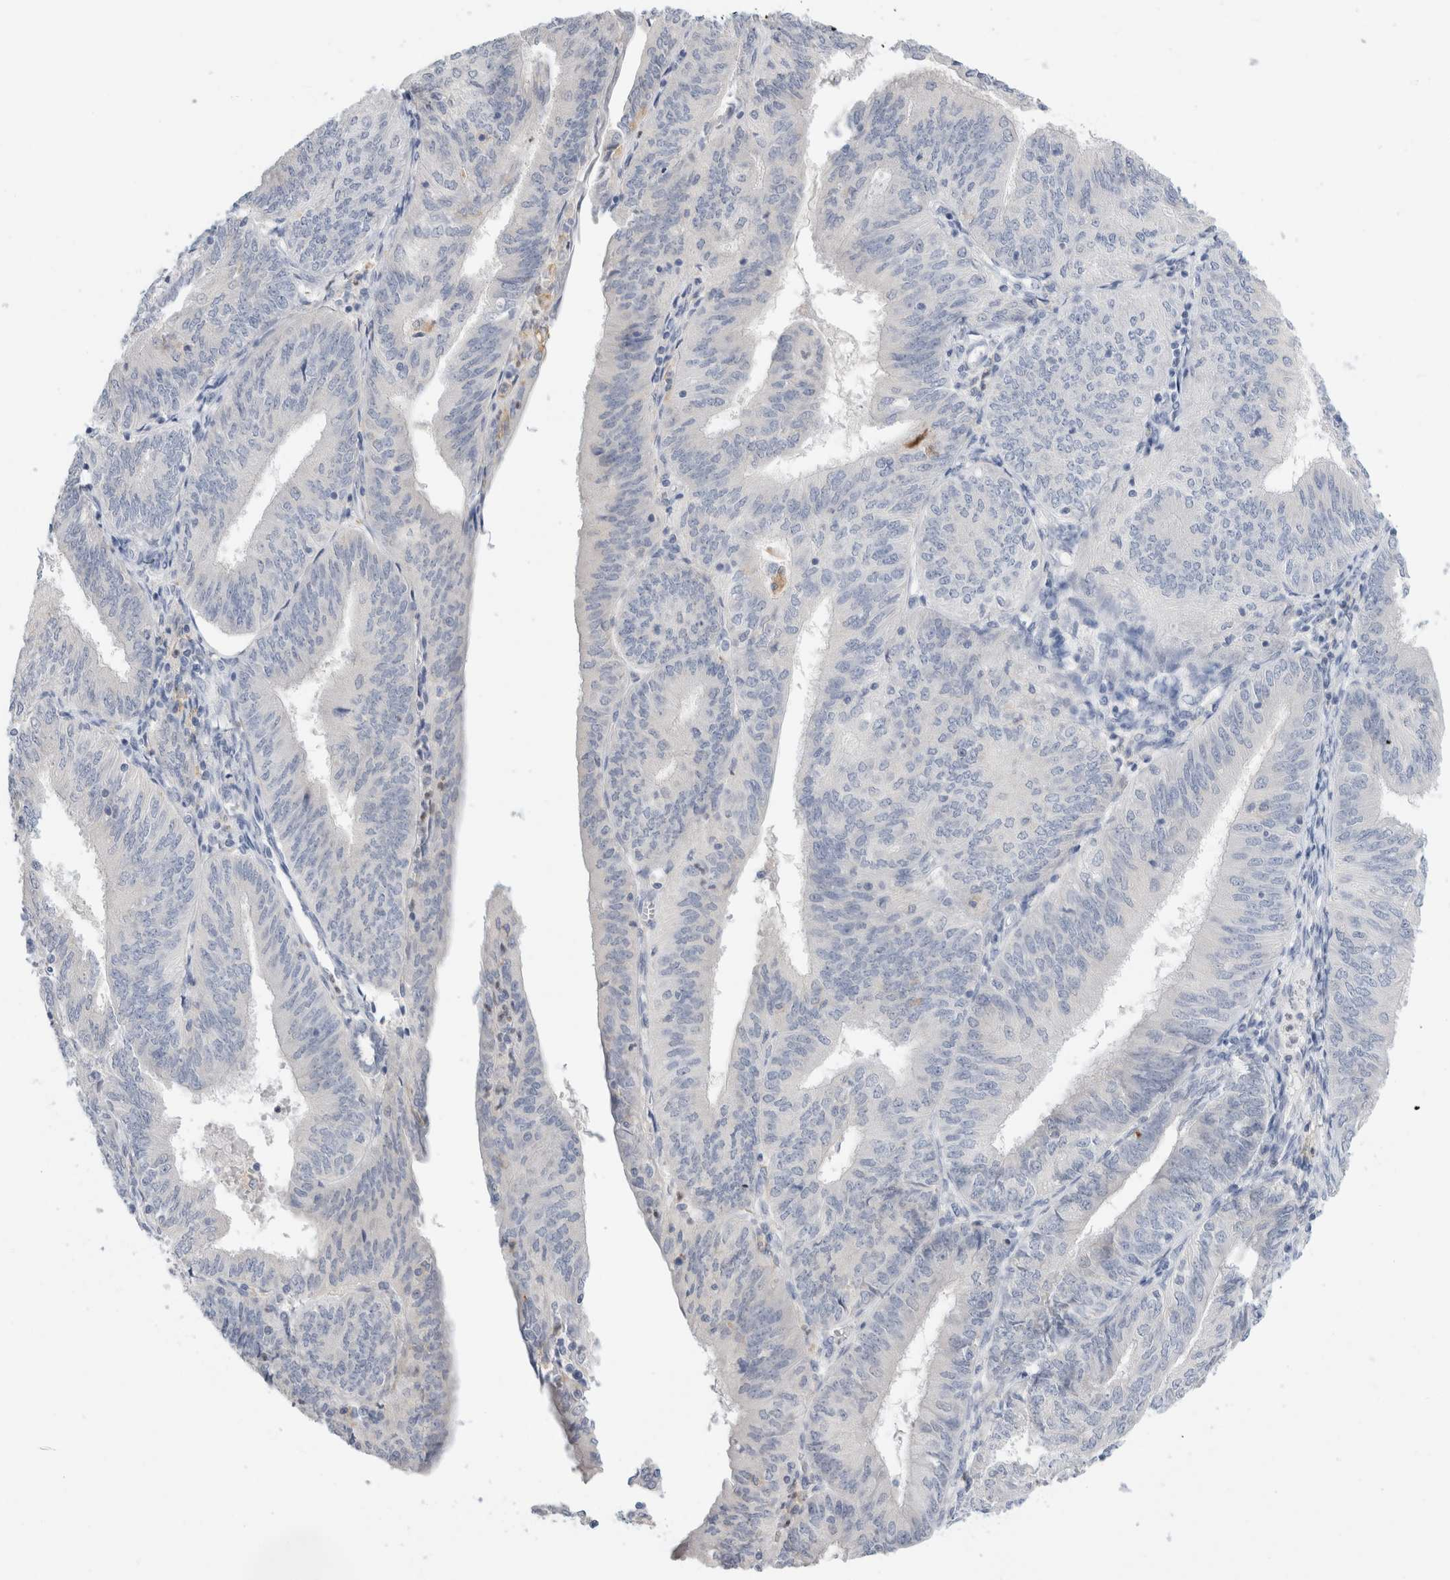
{"staining": {"intensity": "negative", "quantity": "none", "location": "none"}, "tissue": "endometrial cancer", "cell_type": "Tumor cells", "image_type": "cancer", "snomed": [{"axis": "morphology", "description": "Adenocarcinoma, NOS"}, {"axis": "topography", "description": "Endometrium"}], "caption": "An immunohistochemistry micrograph of endometrial adenocarcinoma is shown. There is no staining in tumor cells of endometrial adenocarcinoma.", "gene": "ADAM30", "patient": {"sex": "female", "age": 58}}